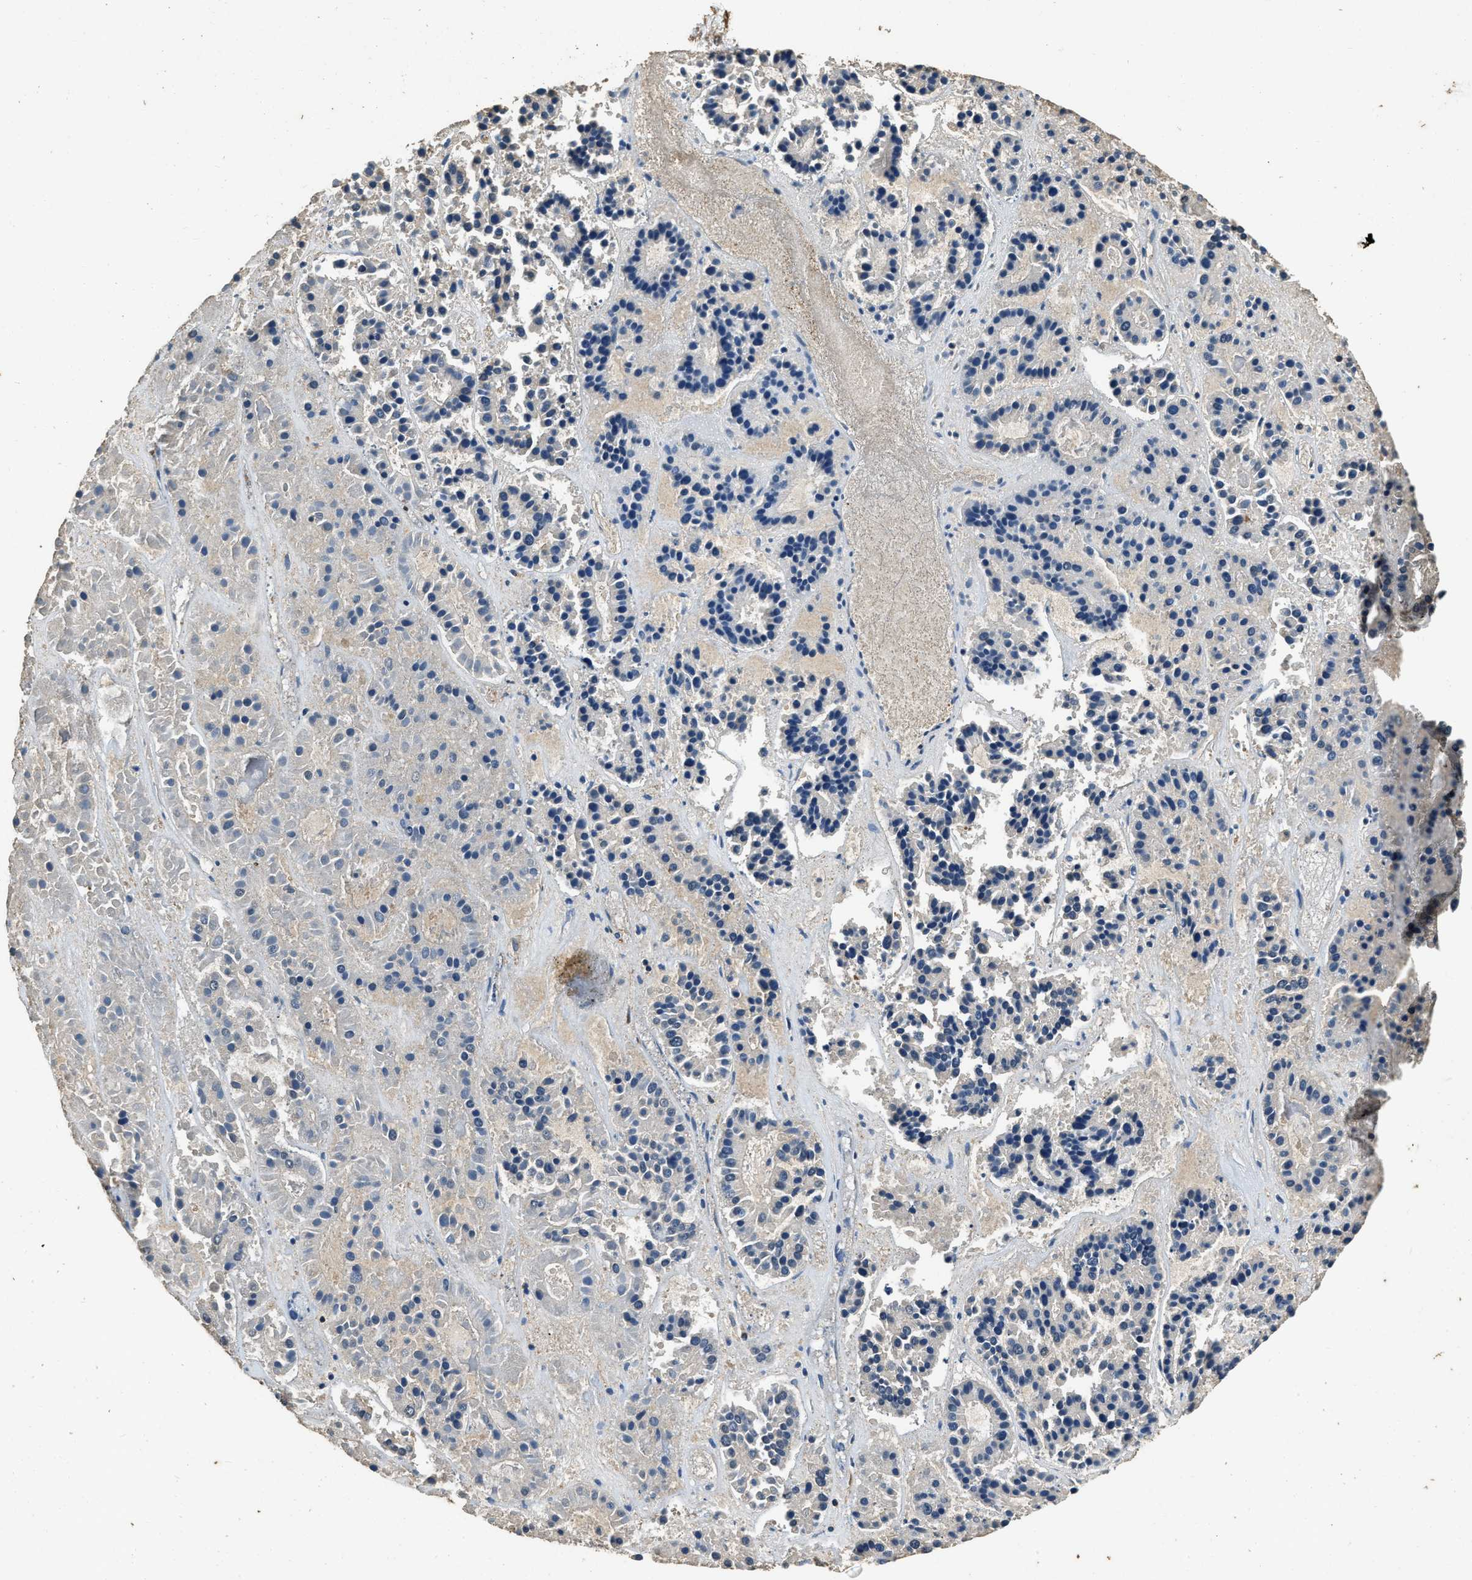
{"staining": {"intensity": "negative", "quantity": "none", "location": "none"}, "tissue": "pancreatic cancer", "cell_type": "Tumor cells", "image_type": "cancer", "snomed": [{"axis": "morphology", "description": "Adenocarcinoma, NOS"}, {"axis": "topography", "description": "Pancreas"}], "caption": "An IHC histopathology image of pancreatic adenocarcinoma is shown. There is no staining in tumor cells of pancreatic adenocarcinoma. Brightfield microscopy of immunohistochemistry (IHC) stained with DAB (brown) and hematoxylin (blue), captured at high magnification.", "gene": "MIB1", "patient": {"sex": "male", "age": 50}}